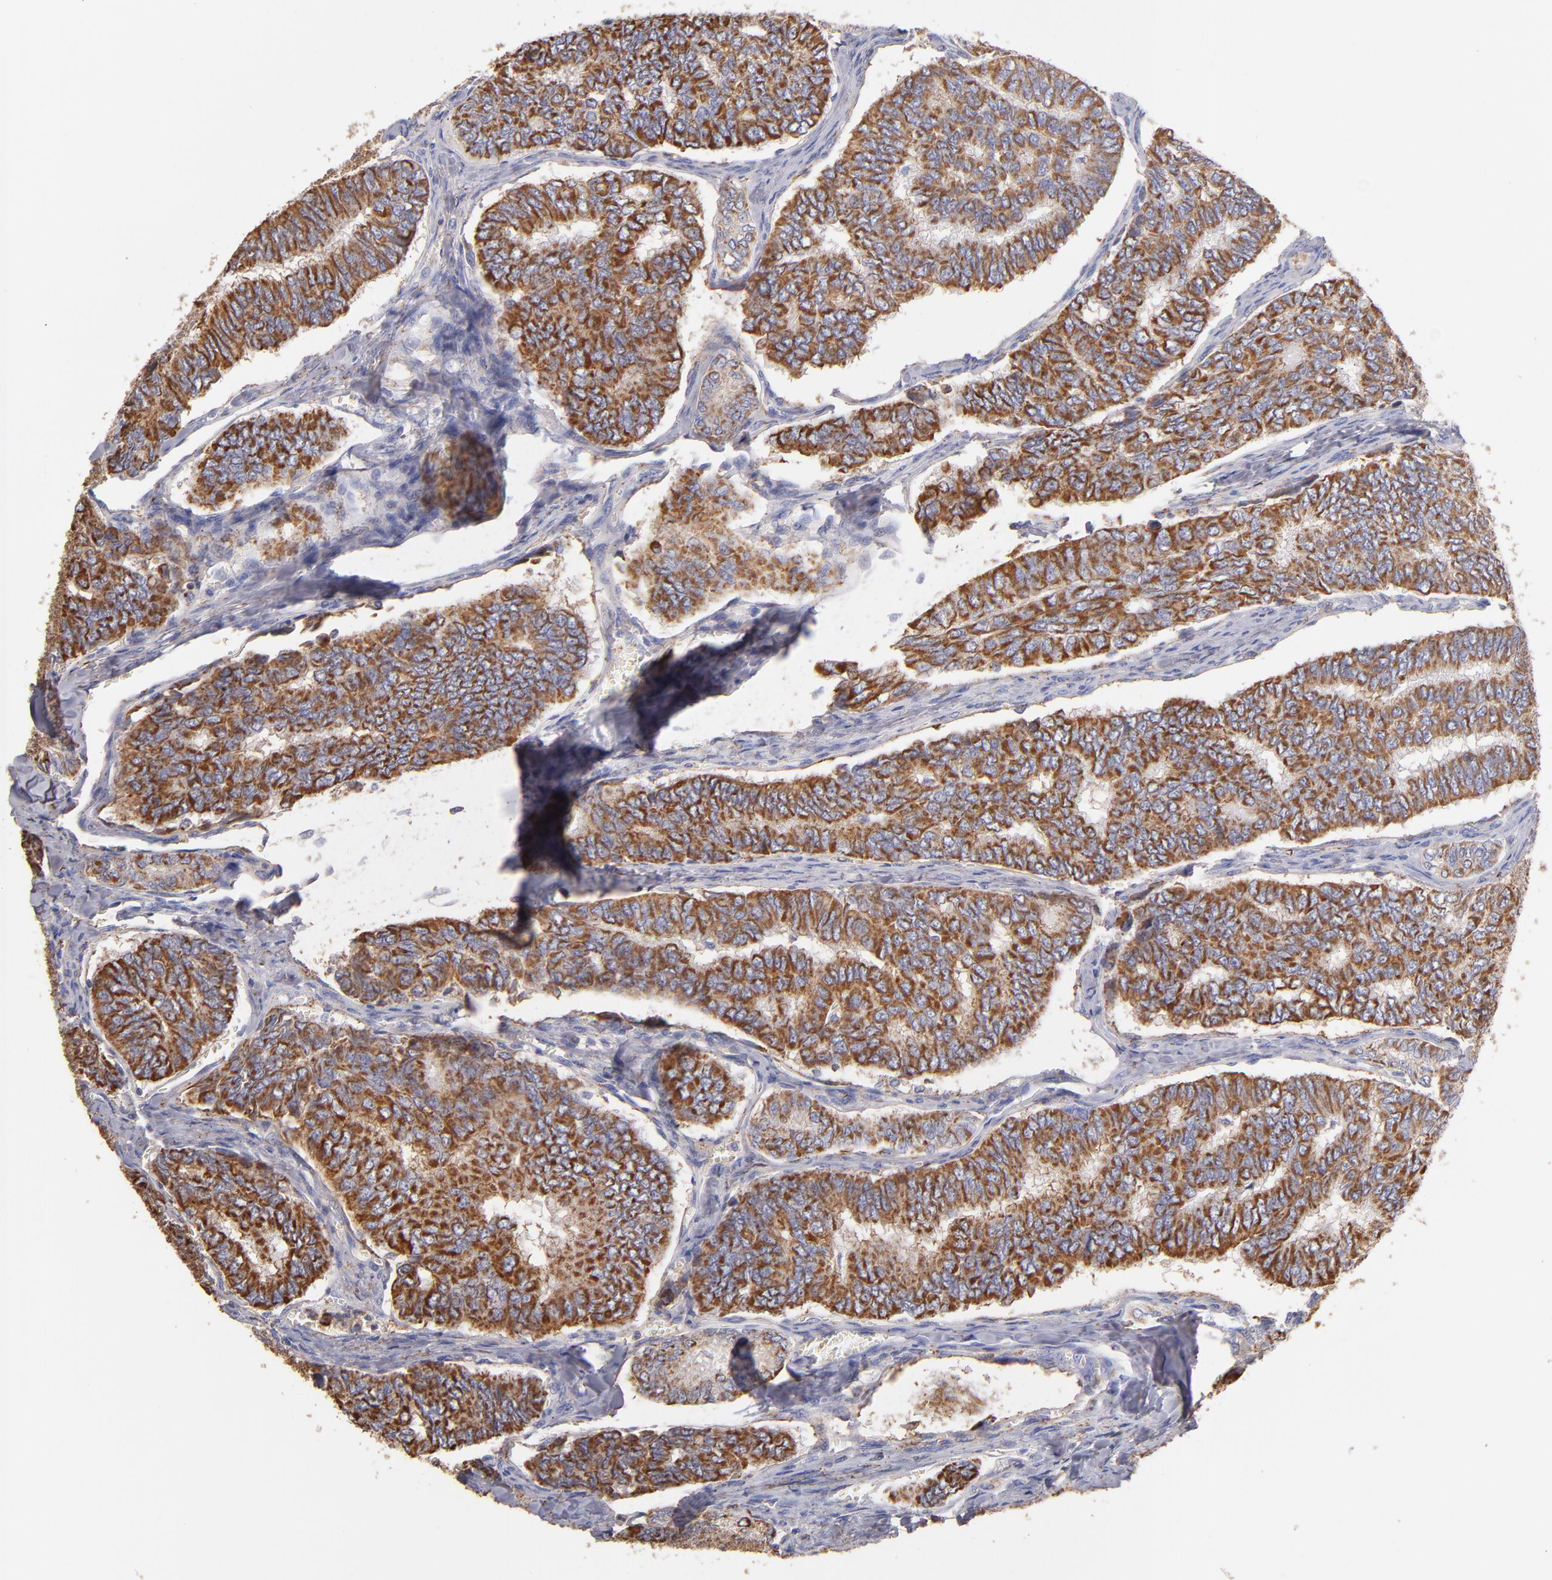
{"staining": {"intensity": "strong", "quantity": ">75%", "location": "cytoplasmic/membranous"}, "tissue": "thyroid cancer", "cell_type": "Tumor cells", "image_type": "cancer", "snomed": [{"axis": "morphology", "description": "Papillary adenocarcinoma, NOS"}, {"axis": "topography", "description": "Thyroid gland"}], "caption": "Thyroid cancer (papillary adenocarcinoma) tissue shows strong cytoplasmic/membranous positivity in approximately >75% of tumor cells, visualized by immunohistochemistry. The protein is shown in brown color, while the nuclei are stained blue.", "gene": "ABCB1", "patient": {"sex": "female", "age": 35}}